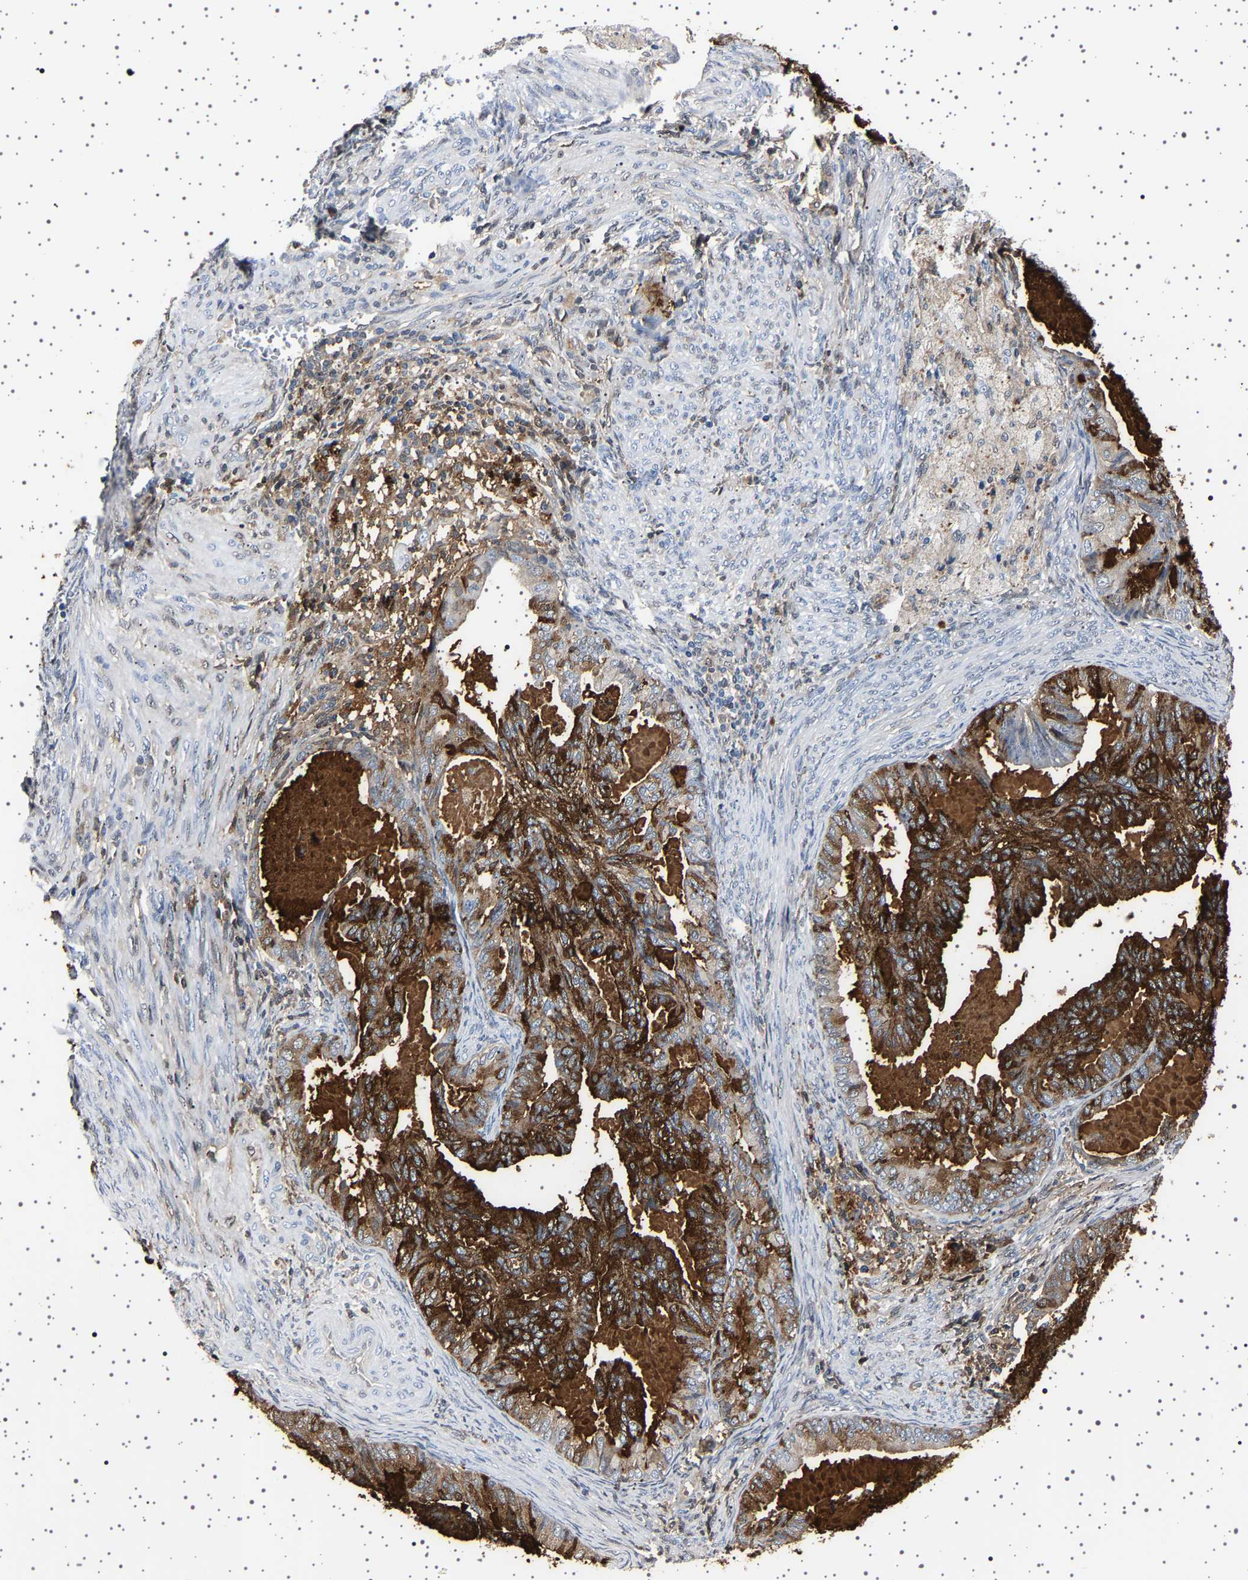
{"staining": {"intensity": "strong", "quantity": ">75%", "location": "cytoplasmic/membranous"}, "tissue": "cervical cancer", "cell_type": "Tumor cells", "image_type": "cancer", "snomed": [{"axis": "morphology", "description": "Normal tissue, NOS"}, {"axis": "morphology", "description": "Adenocarcinoma, NOS"}, {"axis": "topography", "description": "Cervix"}, {"axis": "topography", "description": "Endometrium"}], "caption": "Cervical cancer stained for a protein (brown) demonstrates strong cytoplasmic/membranous positive positivity in about >75% of tumor cells.", "gene": "TFF3", "patient": {"sex": "female", "age": 86}}